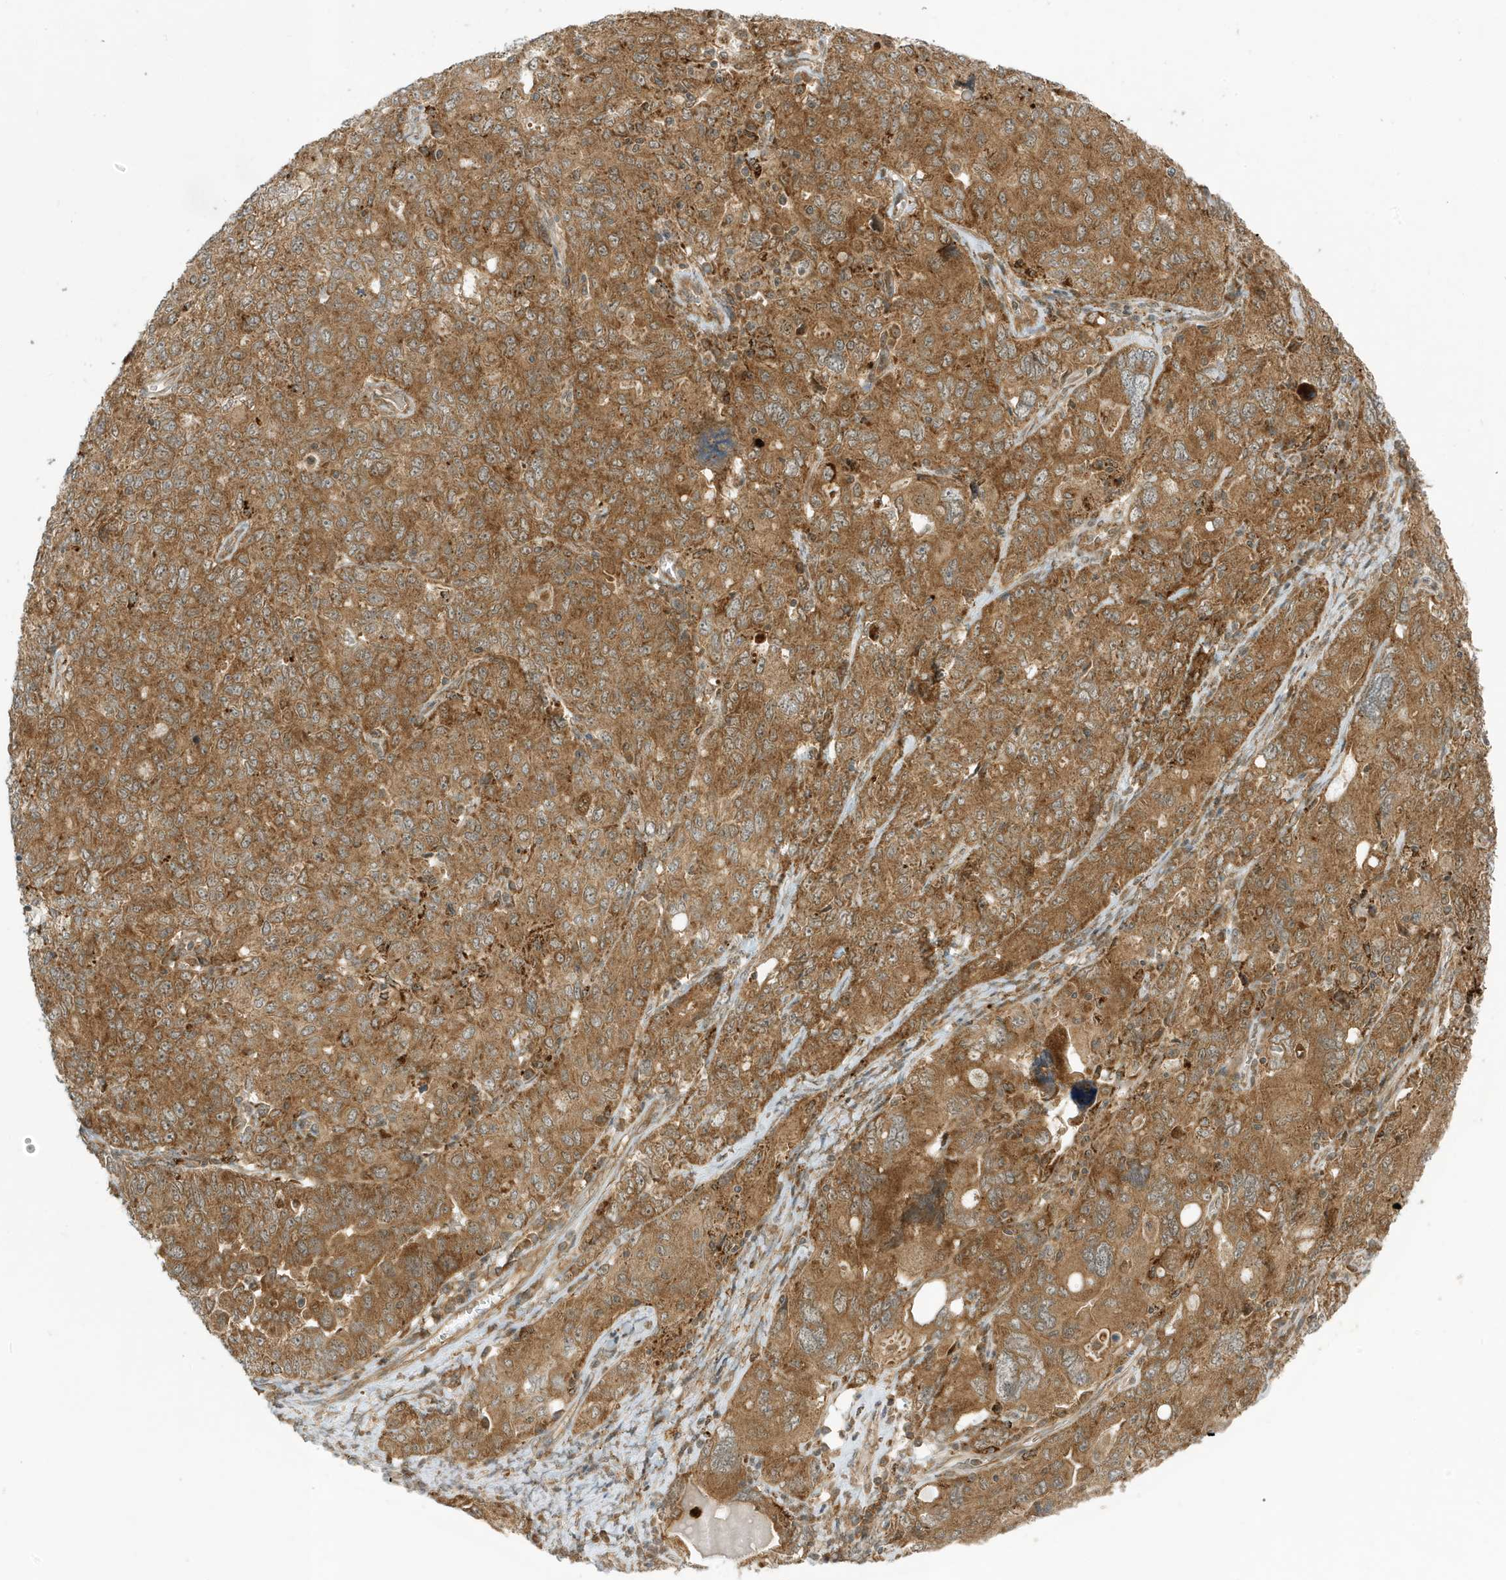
{"staining": {"intensity": "moderate", "quantity": ">75%", "location": "cytoplasmic/membranous"}, "tissue": "ovarian cancer", "cell_type": "Tumor cells", "image_type": "cancer", "snomed": [{"axis": "morphology", "description": "Carcinoma, endometroid"}, {"axis": "topography", "description": "Ovary"}], "caption": "IHC of ovarian endometroid carcinoma exhibits medium levels of moderate cytoplasmic/membranous staining in about >75% of tumor cells.", "gene": "DHX36", "patient": {"sex": "female", "age": 62}}